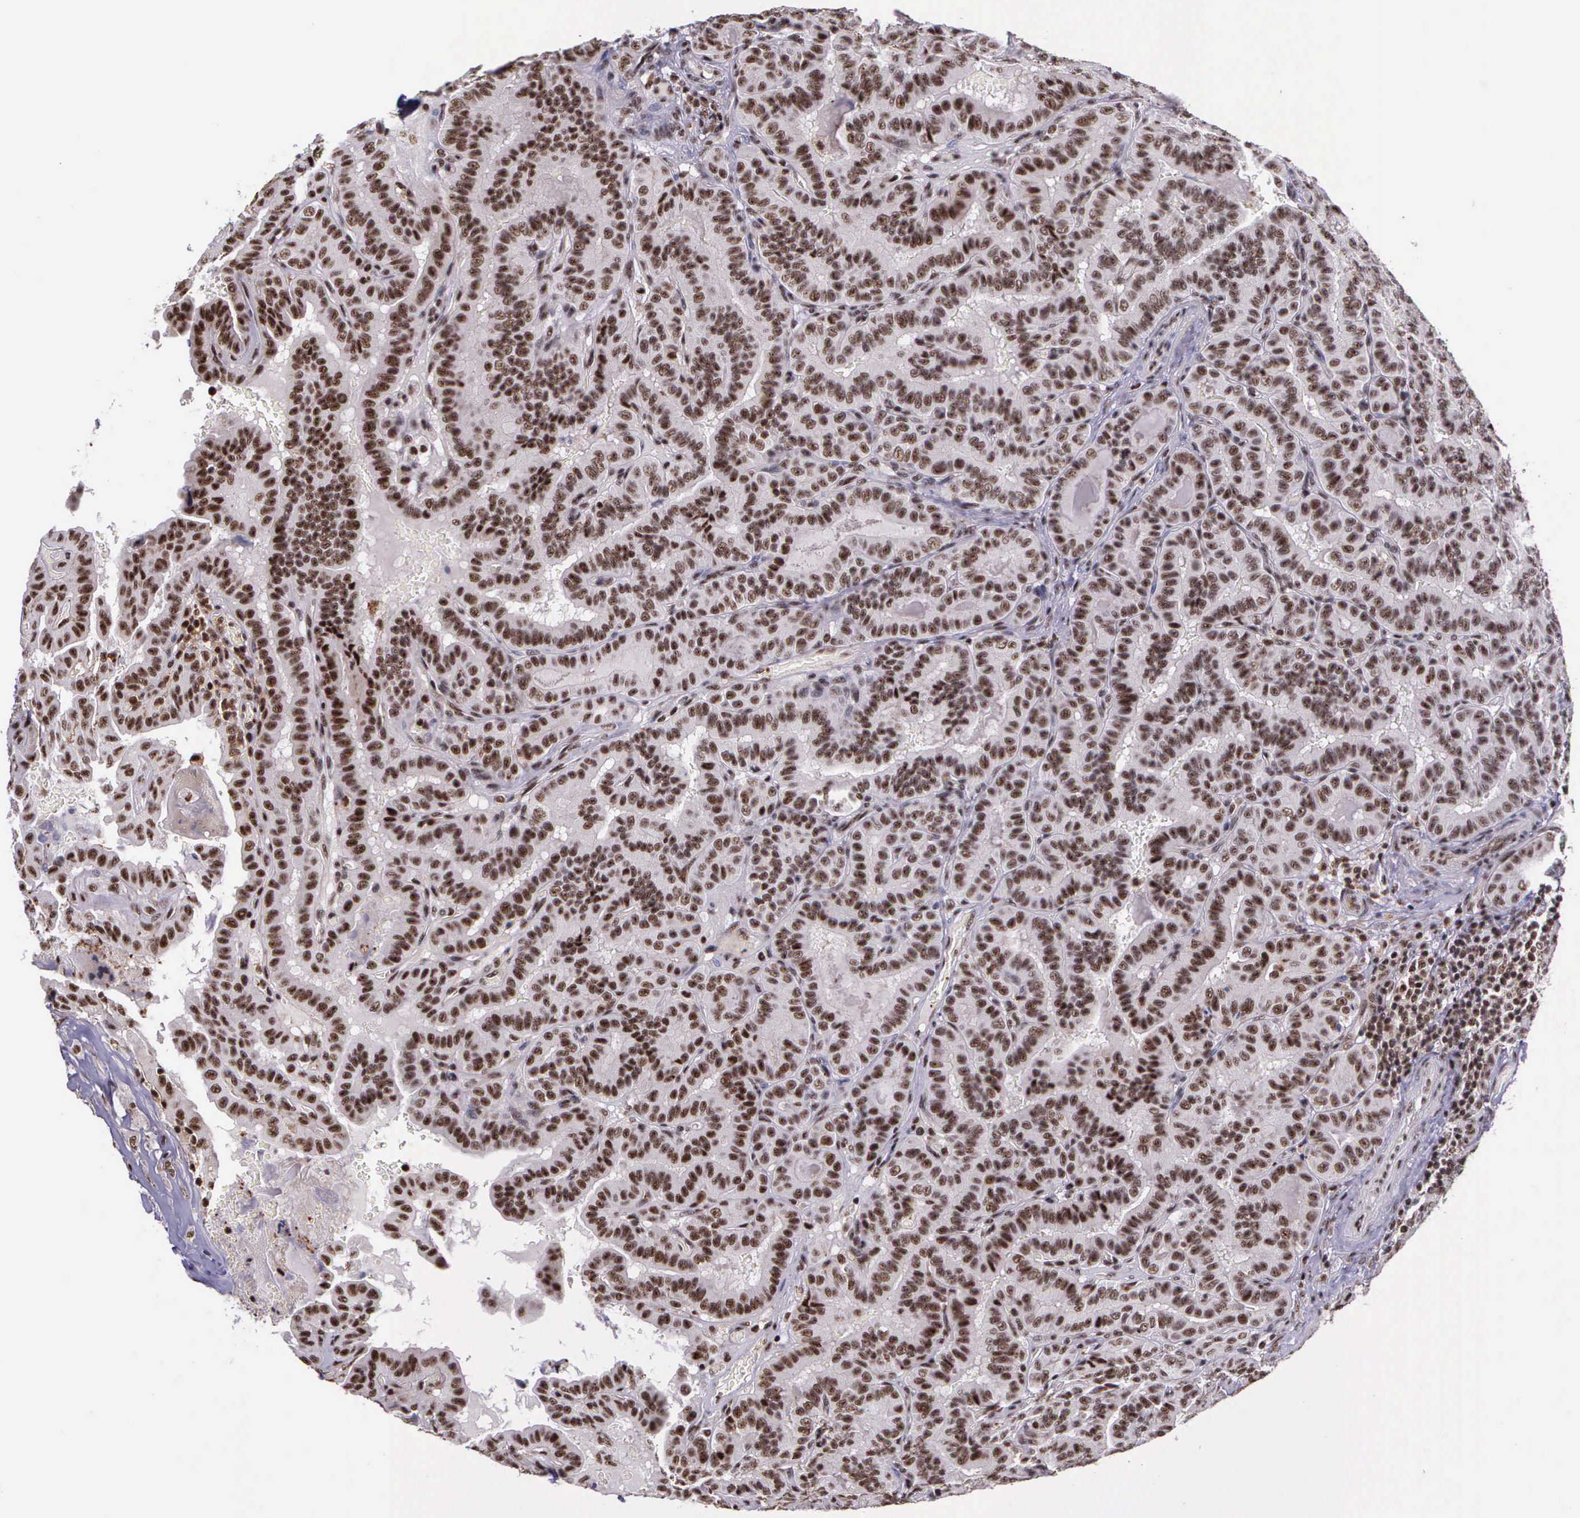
{"staining": {"intensity": "moderate", "quantity": ">75%", "location": "nuclear"}, "tissue": "thyroid cancer", "cell_type": "Tumor cells", "image_type": "cancer", "snomed": [{"axis": "morphology", "description": "Papillary adenocarcinoma, NOS"}, {"axis": "topography", "description": "Thyroid gland"}], "caption": "The image demonstrates a brown stain indicating the presence of a protein in the nuclear of tumor cells in thyroid cancer (papillary adenocarcinoma).", "gene": "FAM47A", "patient": {"sex": "male", "age": 87}}